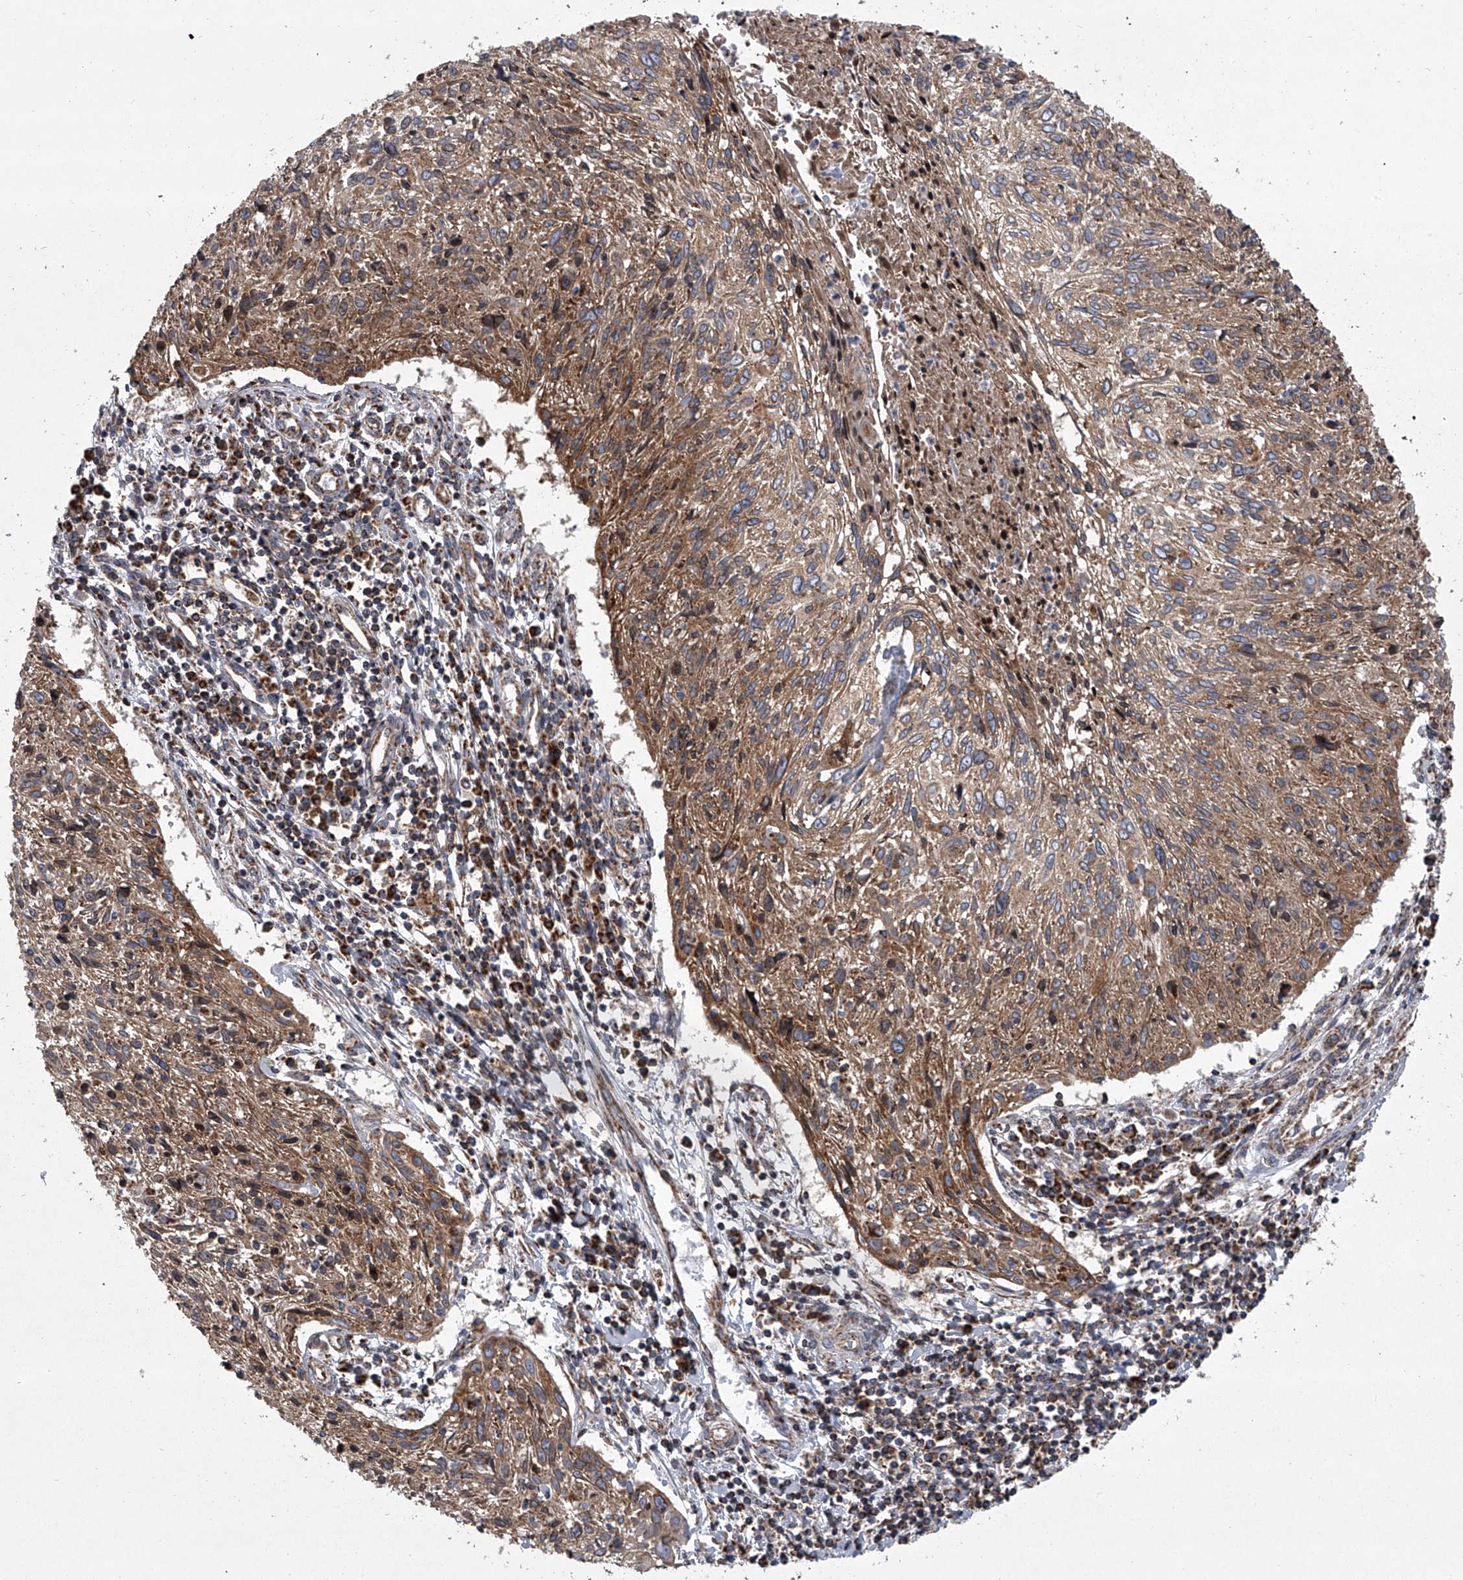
{"staining": {"intensity": "moderate", "quantity": ">75%", "location": "cytoplasmic/membranous"}, "tissue": "cervical cancer", "cell_type": "Tumor cells", "image_type": "cancer", "snomed": [{"axis": "morphology", "description": "Squamous cell carcinoma, NOS"}, {"axis": "topography", "description": "Cervix"}], "caption": "Immunohistochemistry (IHC) (DAB) staining of squamous cell carcinoma (cervical) exhibits moderate cytoplasmic/membranous protein staining in about >75% of tumor cells.", "gene": "ZC3H15", "patient": {"sex": "female", "age": 51}}